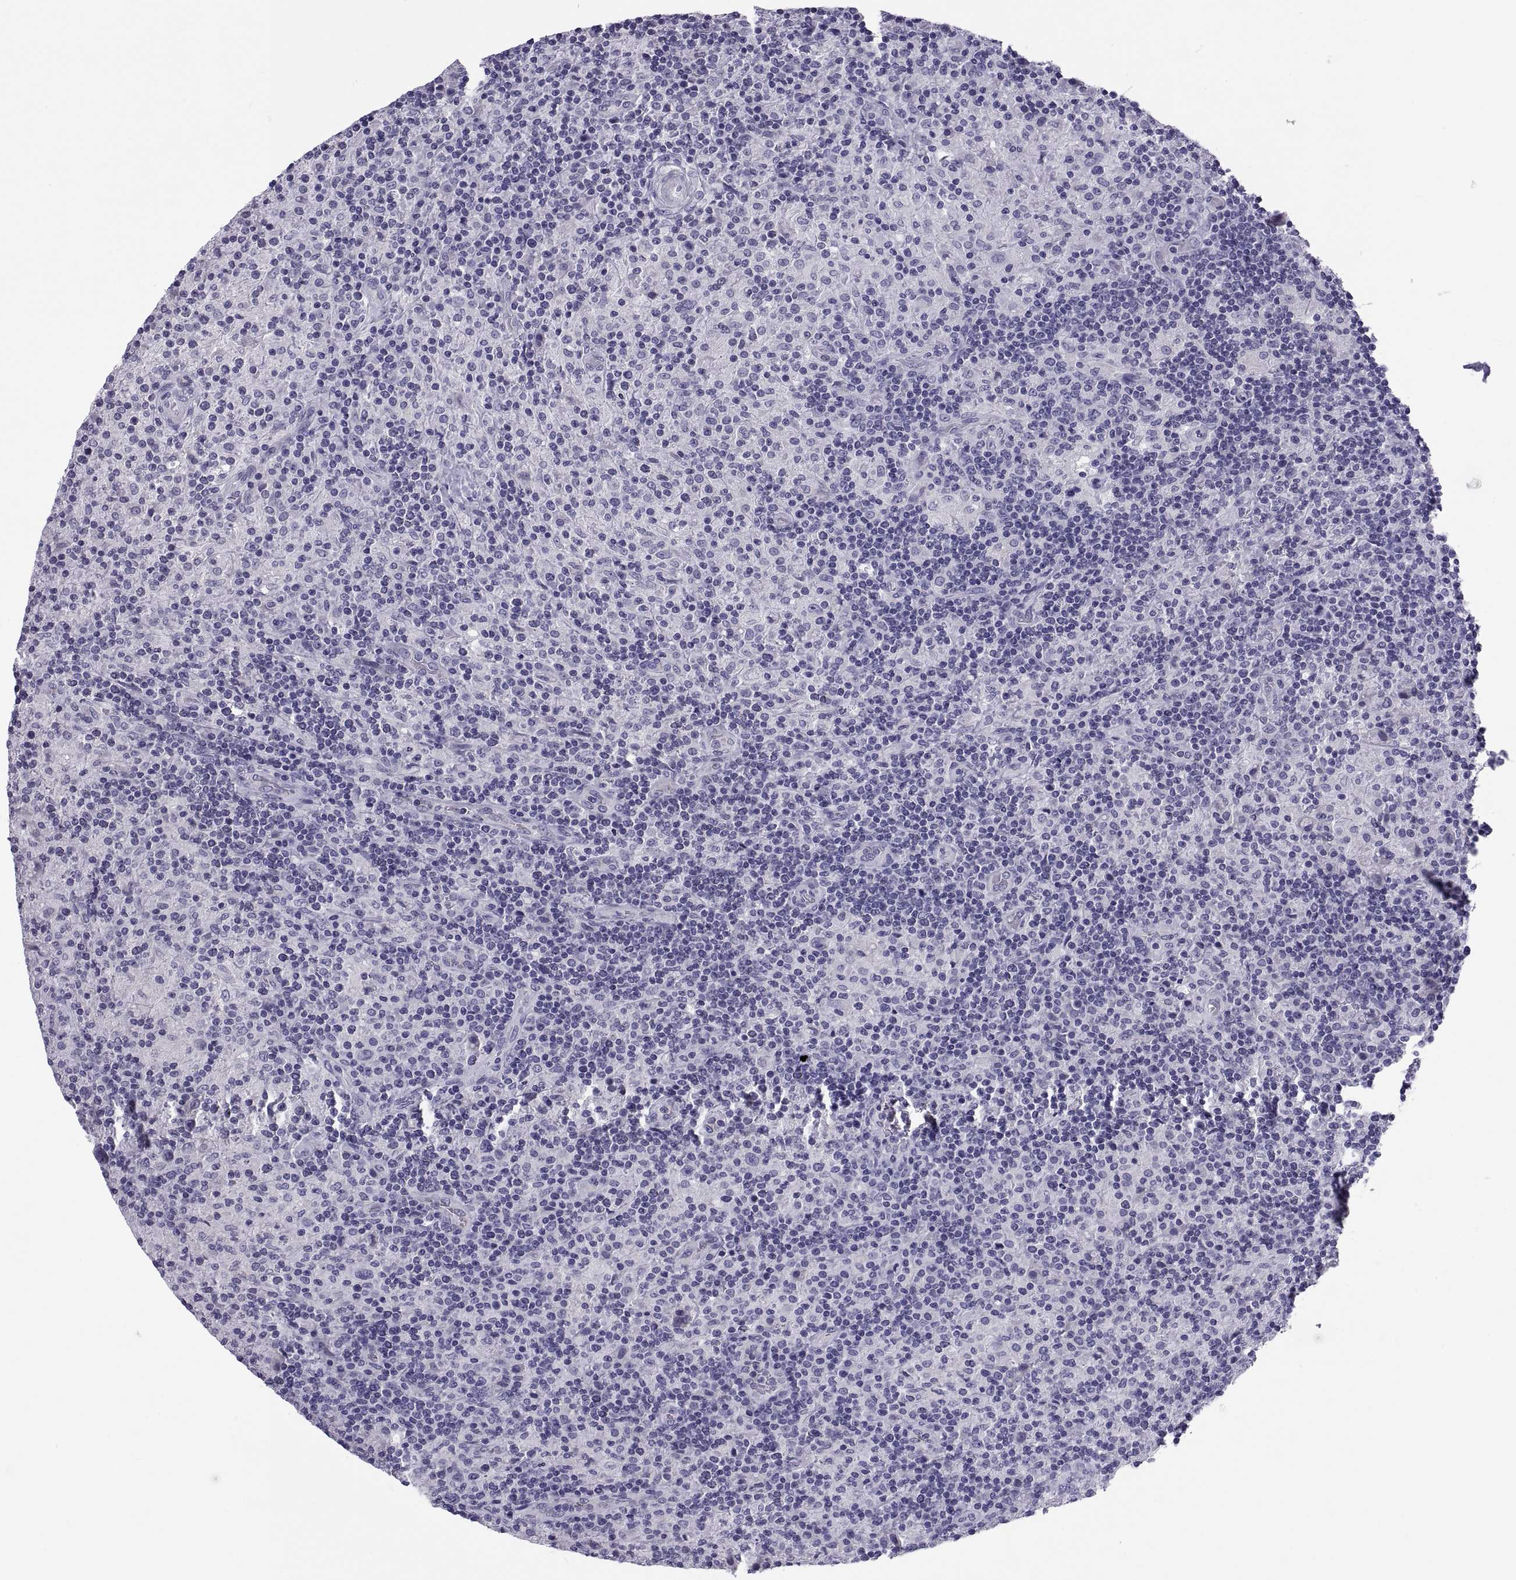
{"staining": {"intensity": "negative", "quantity": "none", "location": "none"}, "tissue": "lymphoma", "cell_type": "Tumor cells", "image_type": "cancer", "snomed": [{"axis": "morphology", "description": "Hodgkin's disease, NOS"}, {"axis": "topography", "description": "Lymph node"}], "caption": "The histopathology image exhibits no significant staining in tumor cells of Hodgkin's disease.", "gene": "RNASE12", "patient": {"sex": "male", "age": 70}}